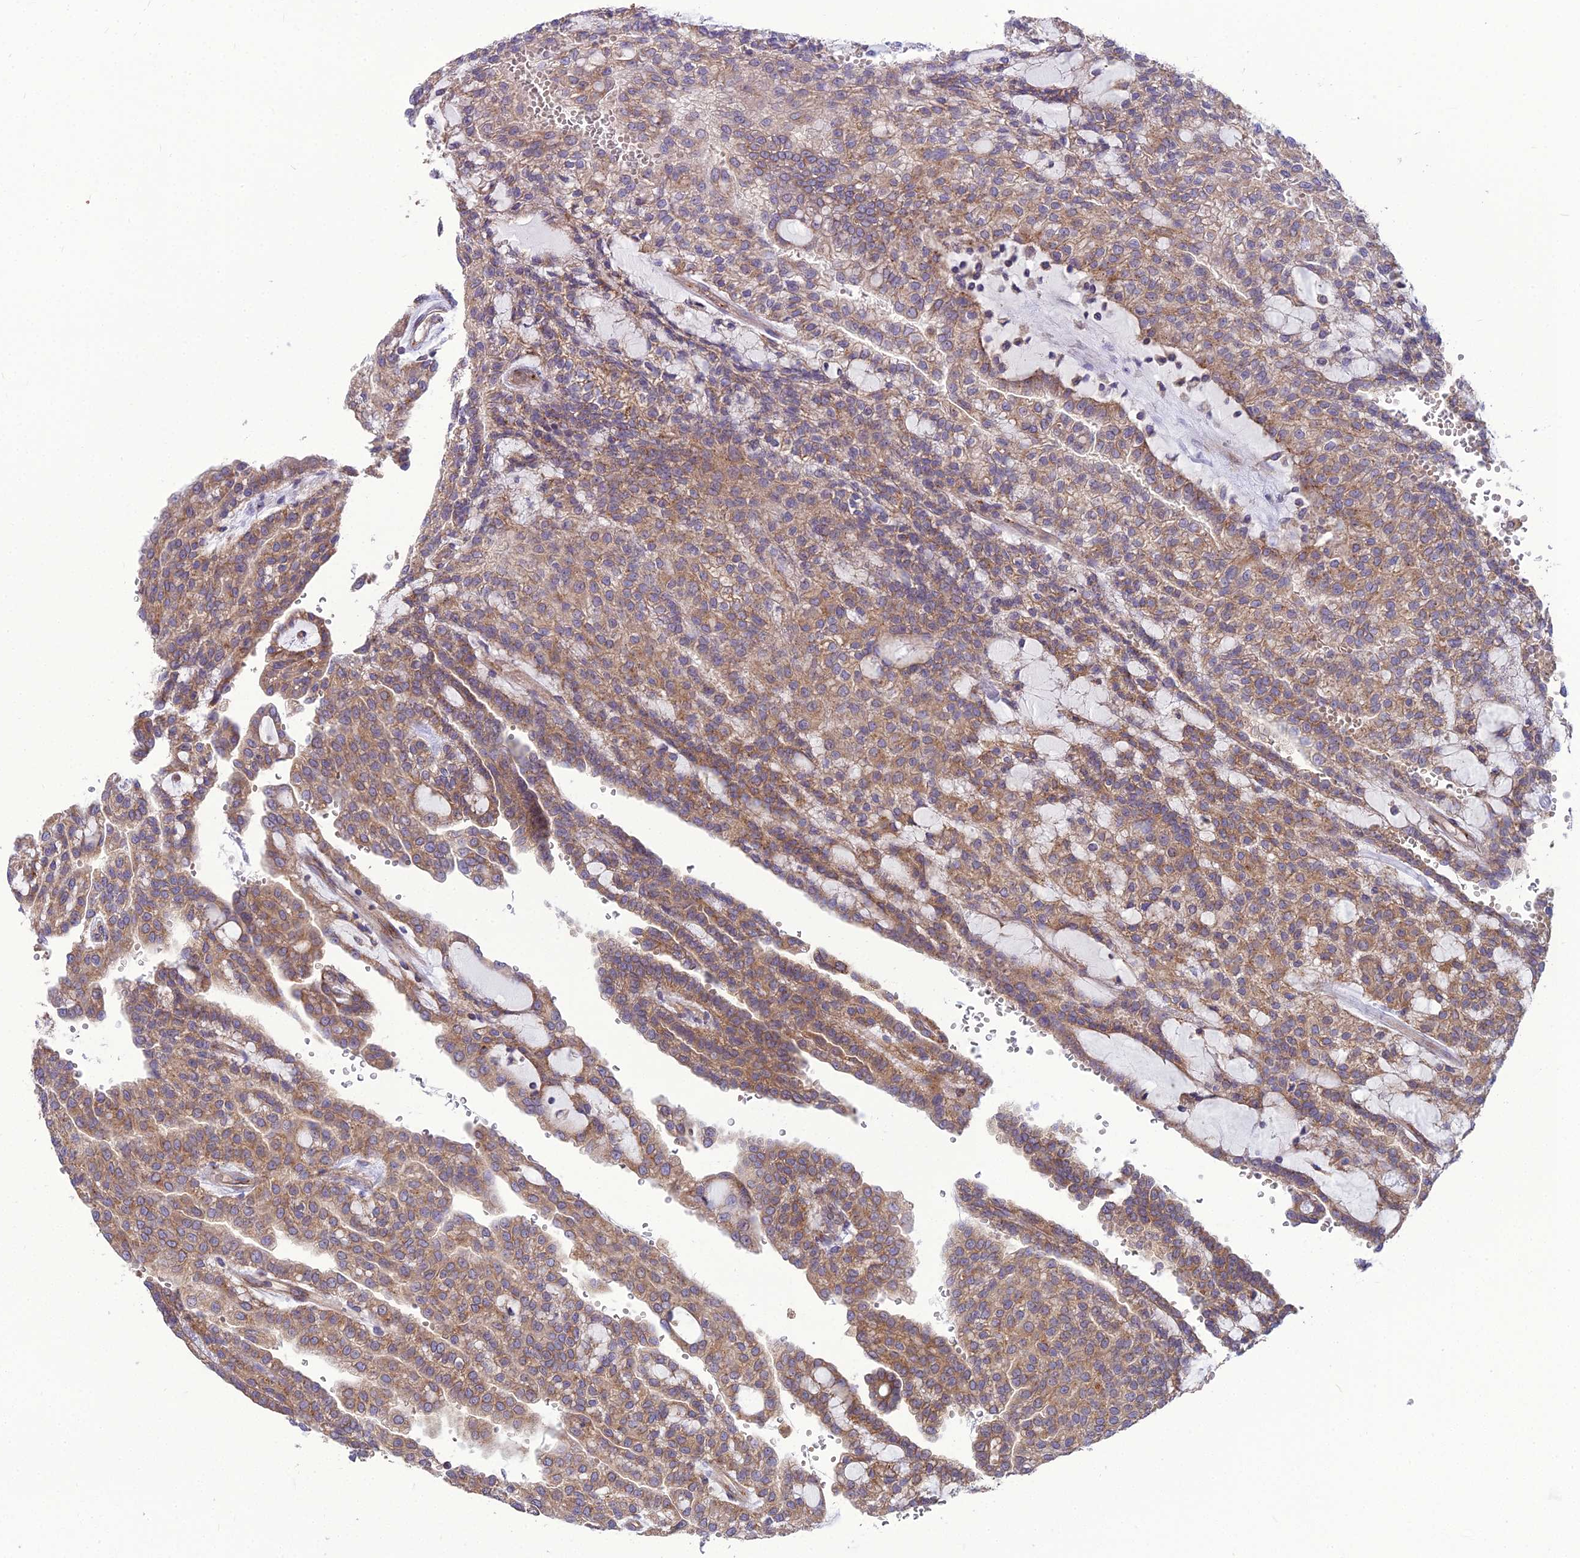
{"staining": {"intensity": "moderate", "quantity": ">75%", "location": "cytoplasmic/membranous"}, "tissue": "renal cancer", "cell_type": "Tumor cells", "image_type": "cancer", "snomed": [{"axis": "morphology", "description": "Adenocarcinoma, NOS"}, {"axis": "topography", "description": "Kidney"}], "caption": "Immunohistochemical staining of human adenocarcinoma (renal) exhibits moderate cytoplasmic/membranous protein staining in about >75% of tumor cells.", "gene": "SPRYD7", "patient": {"sex": "male", "age": 63}}